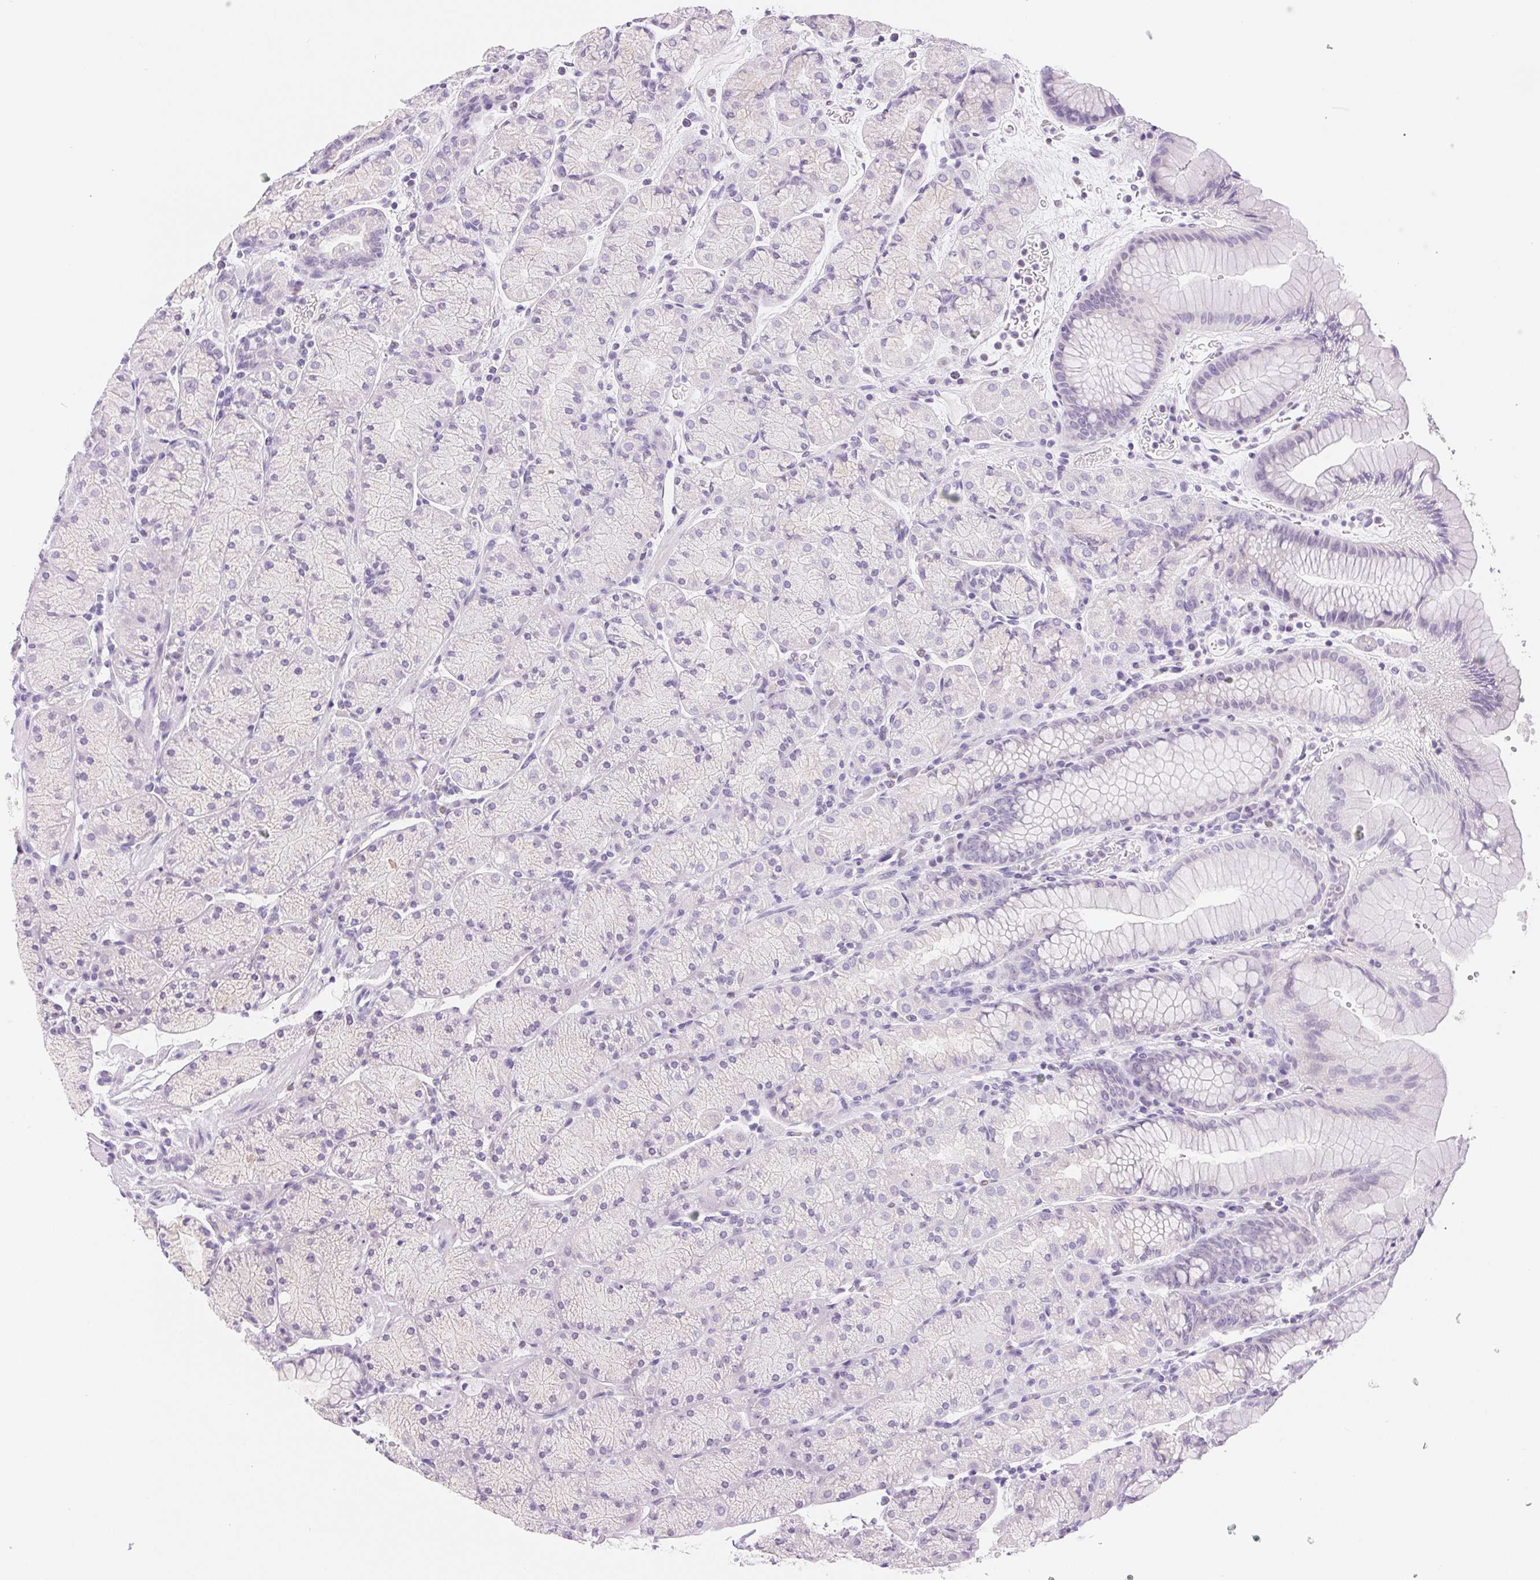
{"staining": {"intensity": "negative", "quantity": "none", "location": "none"}, "tissue": "stomach", "cell_type": "Glandular cells", "image_type": "normal", "snomed": [{"axis": "morphology", "description": "Normal tissue, NOS"}, {"axis": "topography", "description": "Stomach, upper"}, {"axis": "topography", "description": "Stomach"}], "caption": "Micrograph shows no protein expression in glandular cells of unremarkable stomach. Nuclei are stained in blue.", "gene": "ASGR2", "patient": {"sex": "male", "age": 76}}